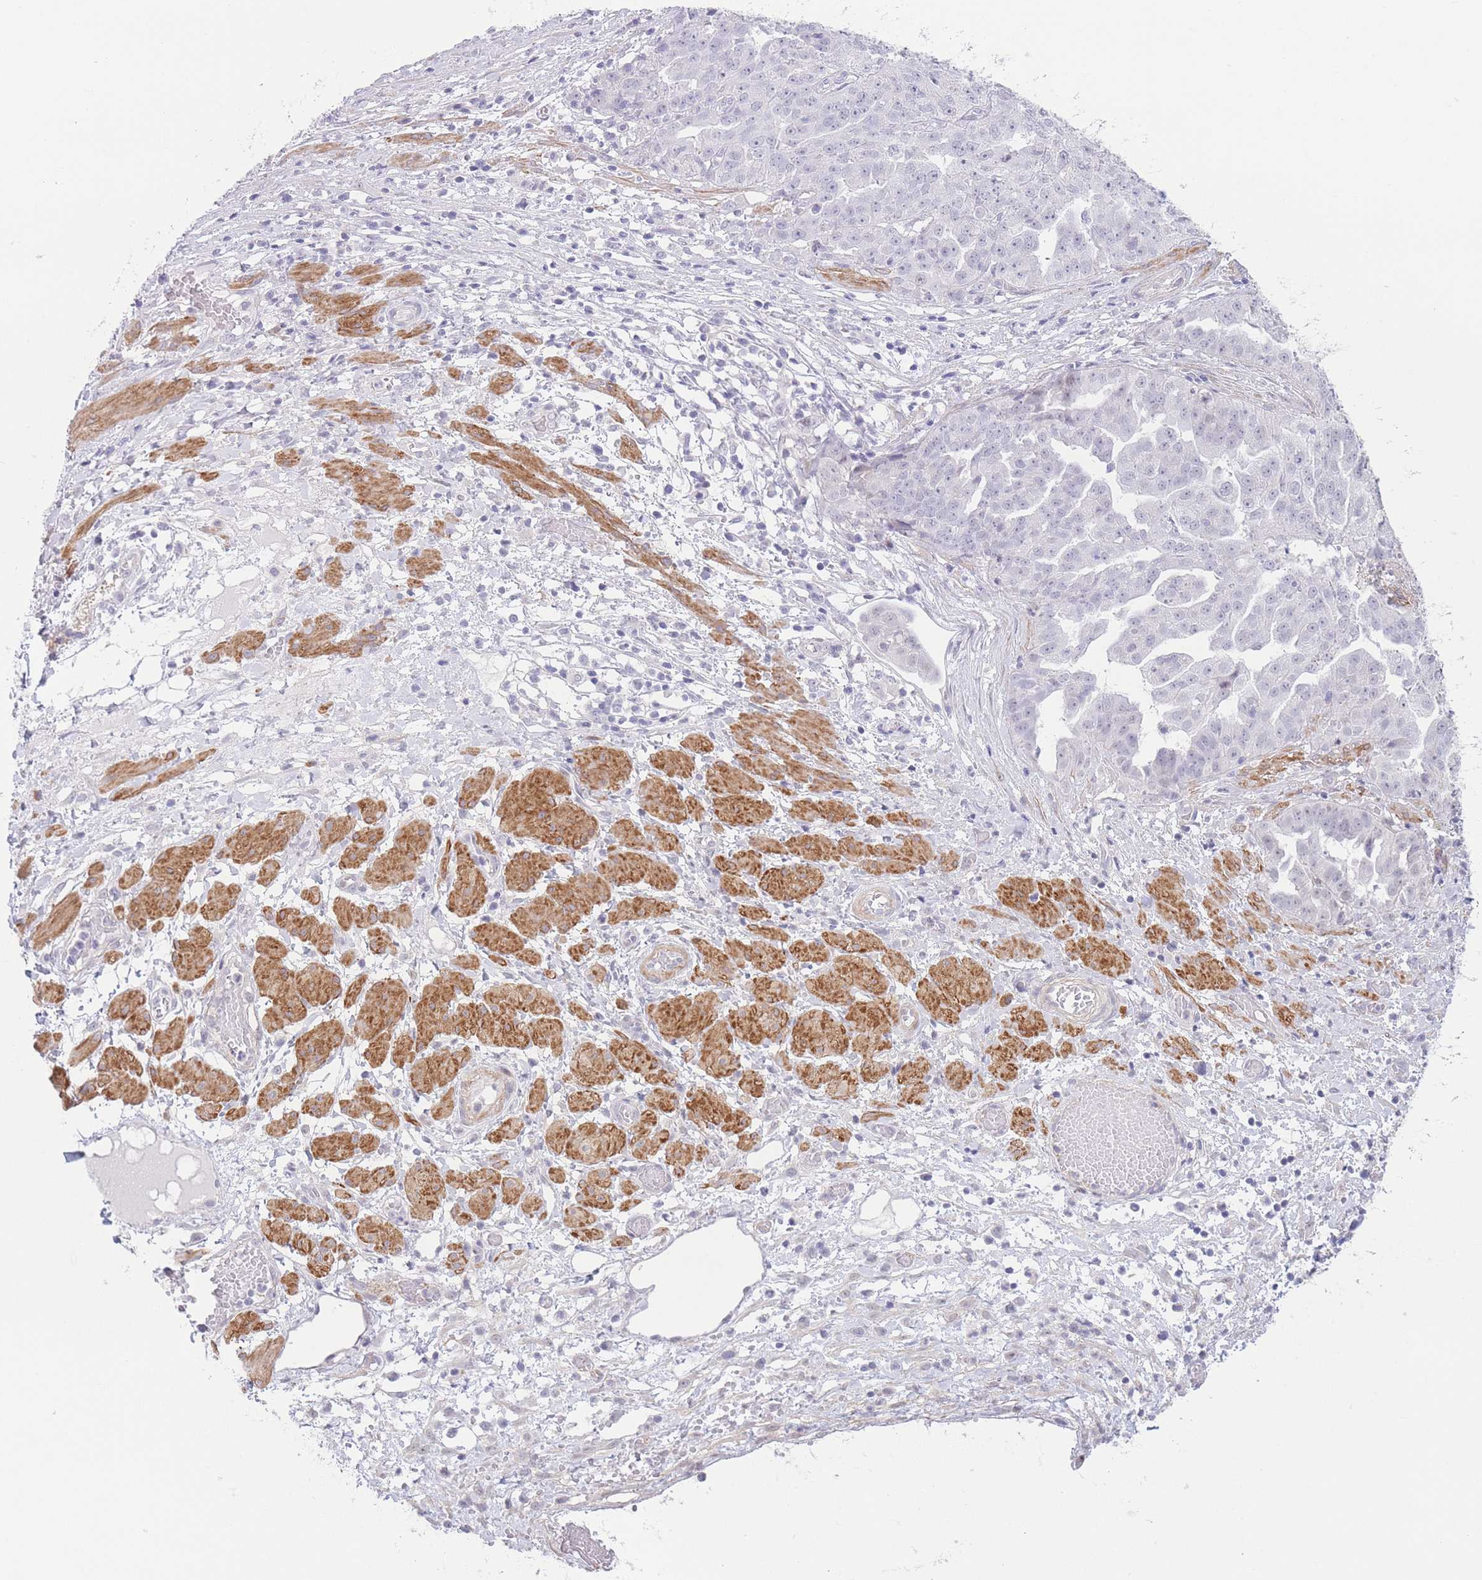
{"staining": {"intensity": "negative", "quantity": "none", "location": "none"}, "tissue": "ovarian cancer", "cell_type": "Tumor cells", "image_type": "cancer", "snomed": [{"axis": "morphology", "description": "Cystadenocarcinoma, serous, NOS"}, {"axis": "topography", "description": "Ovary"}], "caption": "Protein analysis of ovarian cancer (serous cystadenocarcinoma) reveals no significant positivity in tumor cells.", "gene": "ASAP3", "patient": {"sex": "female", "age": 58}}